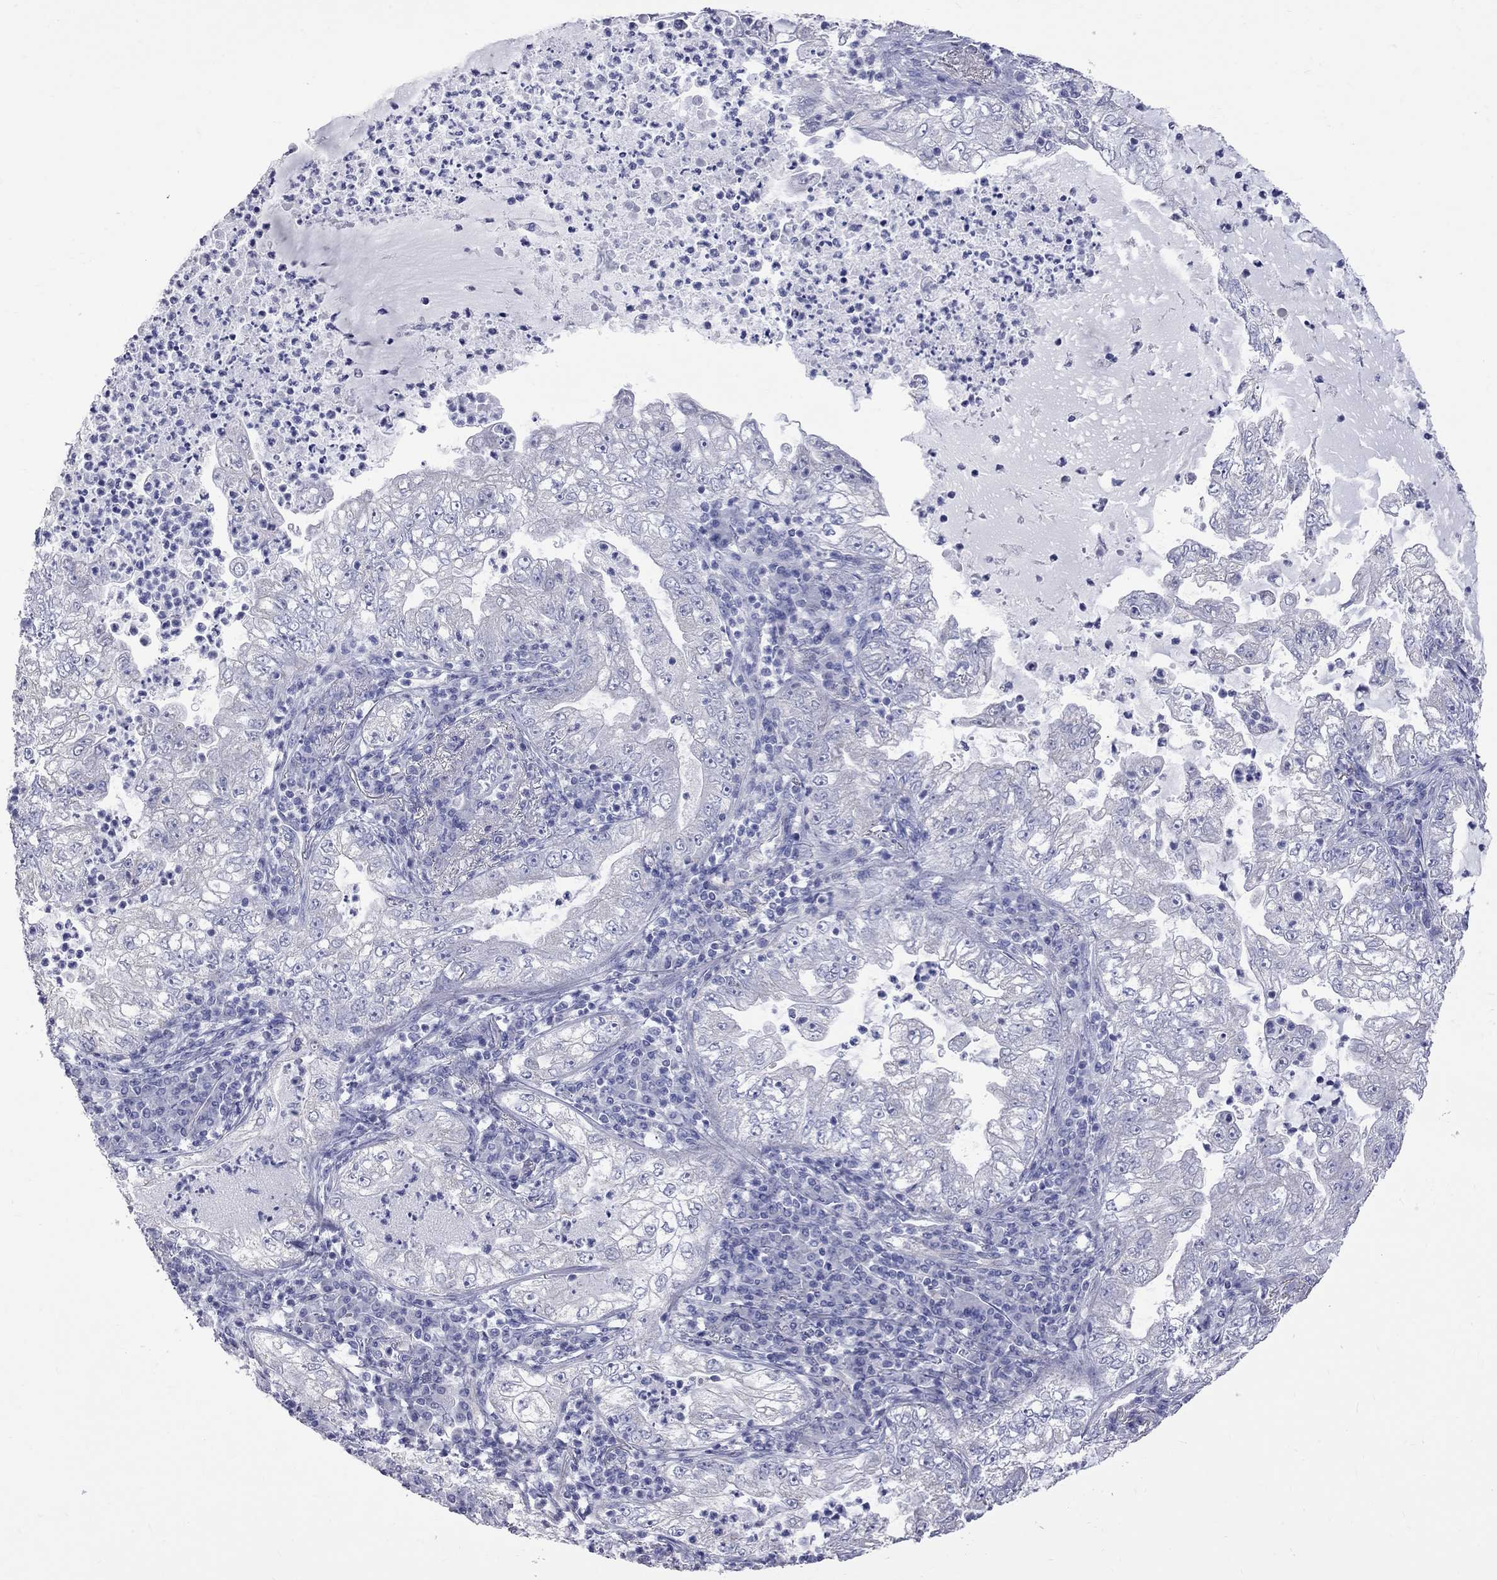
{"staining": {"intensity": "negative", "quantity": "none", "location": "none"}, "tissue": "lung cancer", "cell_type": "Tumor cells", "image_type": "cancer", "snomed": [{"axis": "morphology", "description": "Adenocarcinoma, NOS"}, {"axis": "topography", "description": "Lung"}], "caption": "Immunohistochemistry (IHC) histopathology image of neoplastic tissue: human lung adenocarcinoma stained with DAB demonstrates no significant protein positivity in tumor cells.", "gene": "KCND2", "patient": {"sex": "female", "age": 73}}